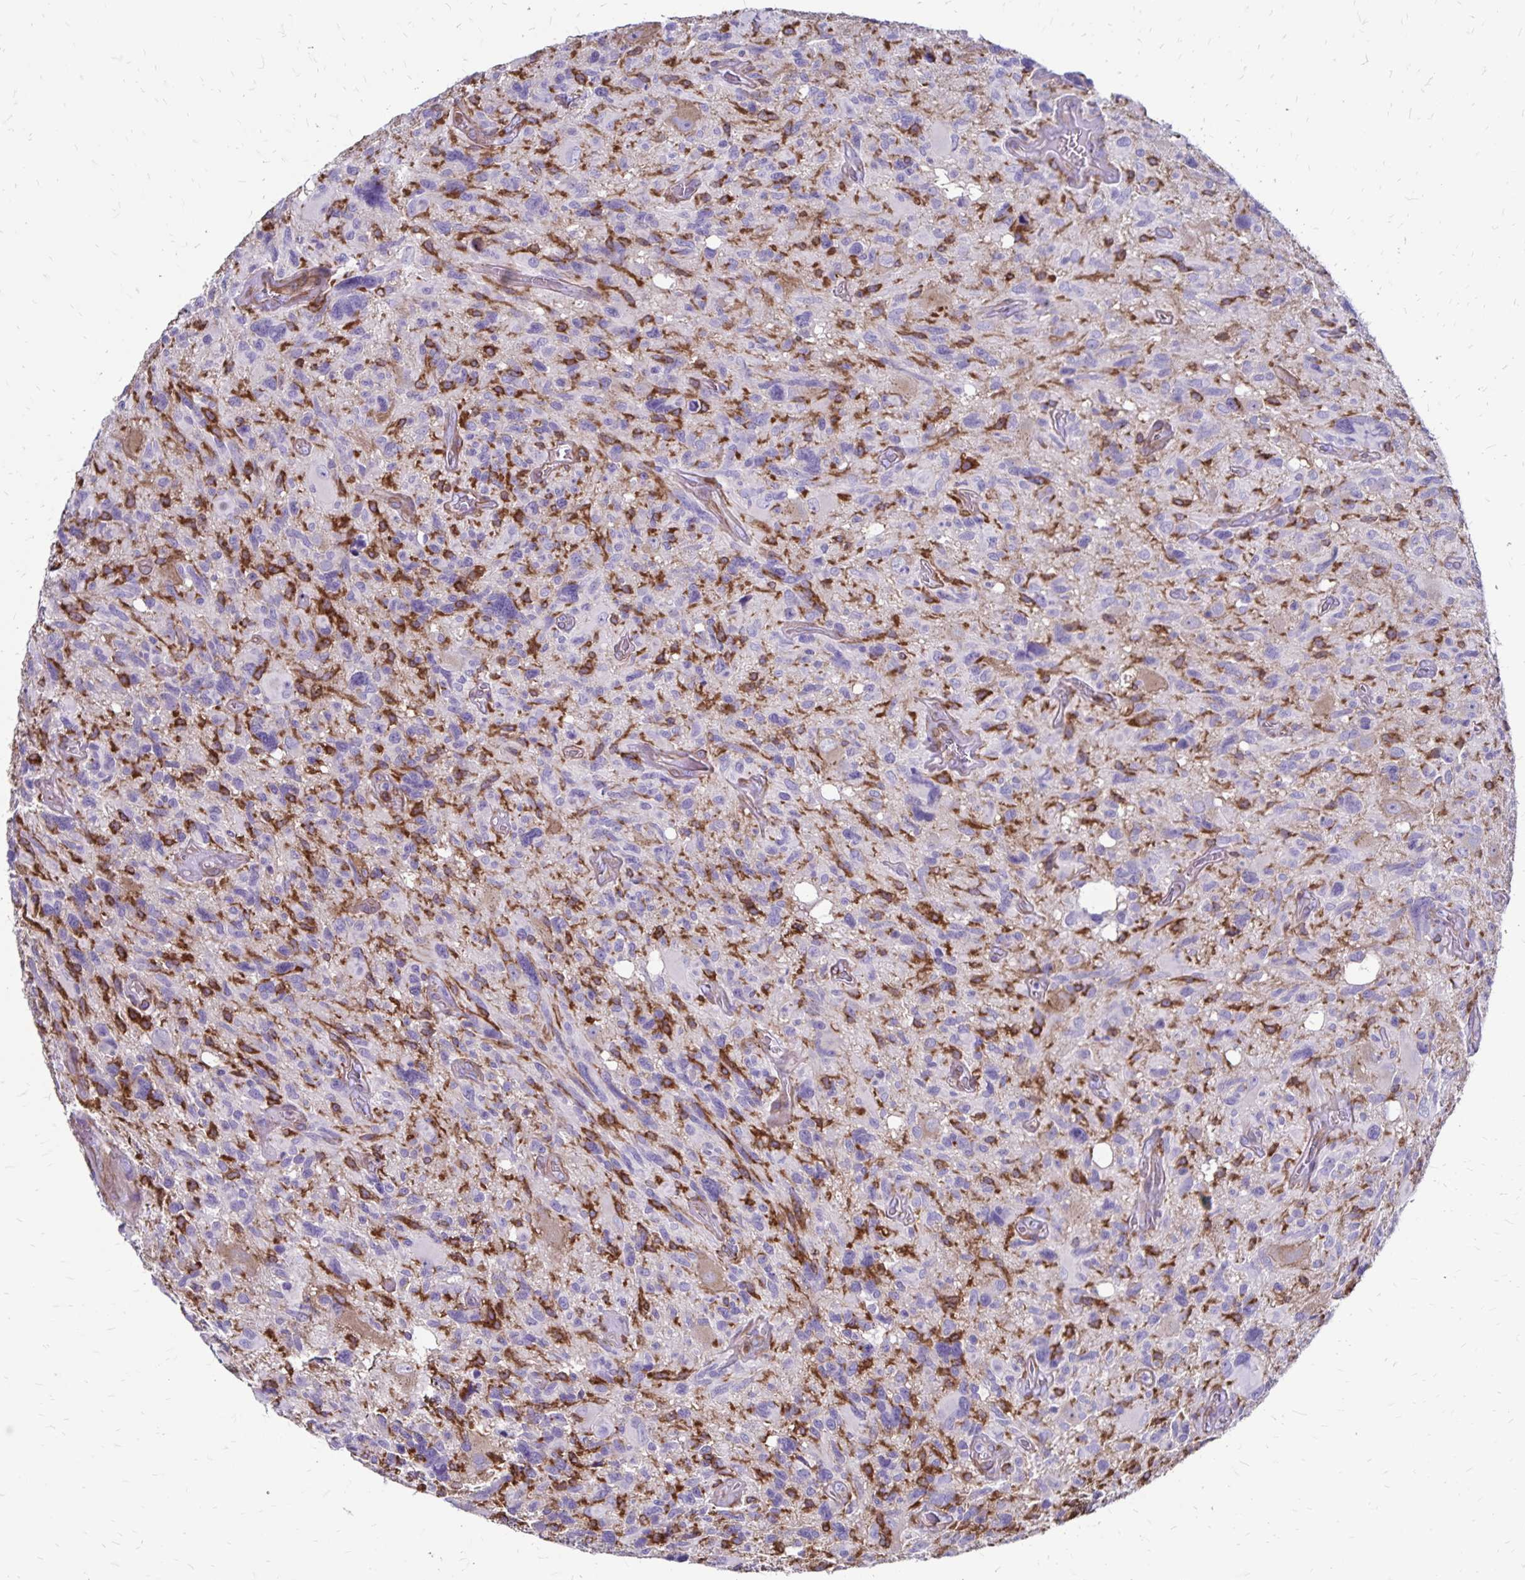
{"staining": {"intensity": "strong", "quantity": "<25%", "location": "cytoplasmic/membranous"}, "tissue": "glioma", "cell_type": "Tumor cells", "image_type": "cancer", "snomed": [{"axis": "morphology", "description": "Glioma, malignant, High grade"}, {"axis": "topography", "description": "Brain"}], "caption": "Protein staining of malignant high-grade glioma tissue reveals strong cytoplasmic/membranous positivity in about <25% of tumor cells.", "gene": "TNS3", "patient": {"sex": "male", "age": 49}}